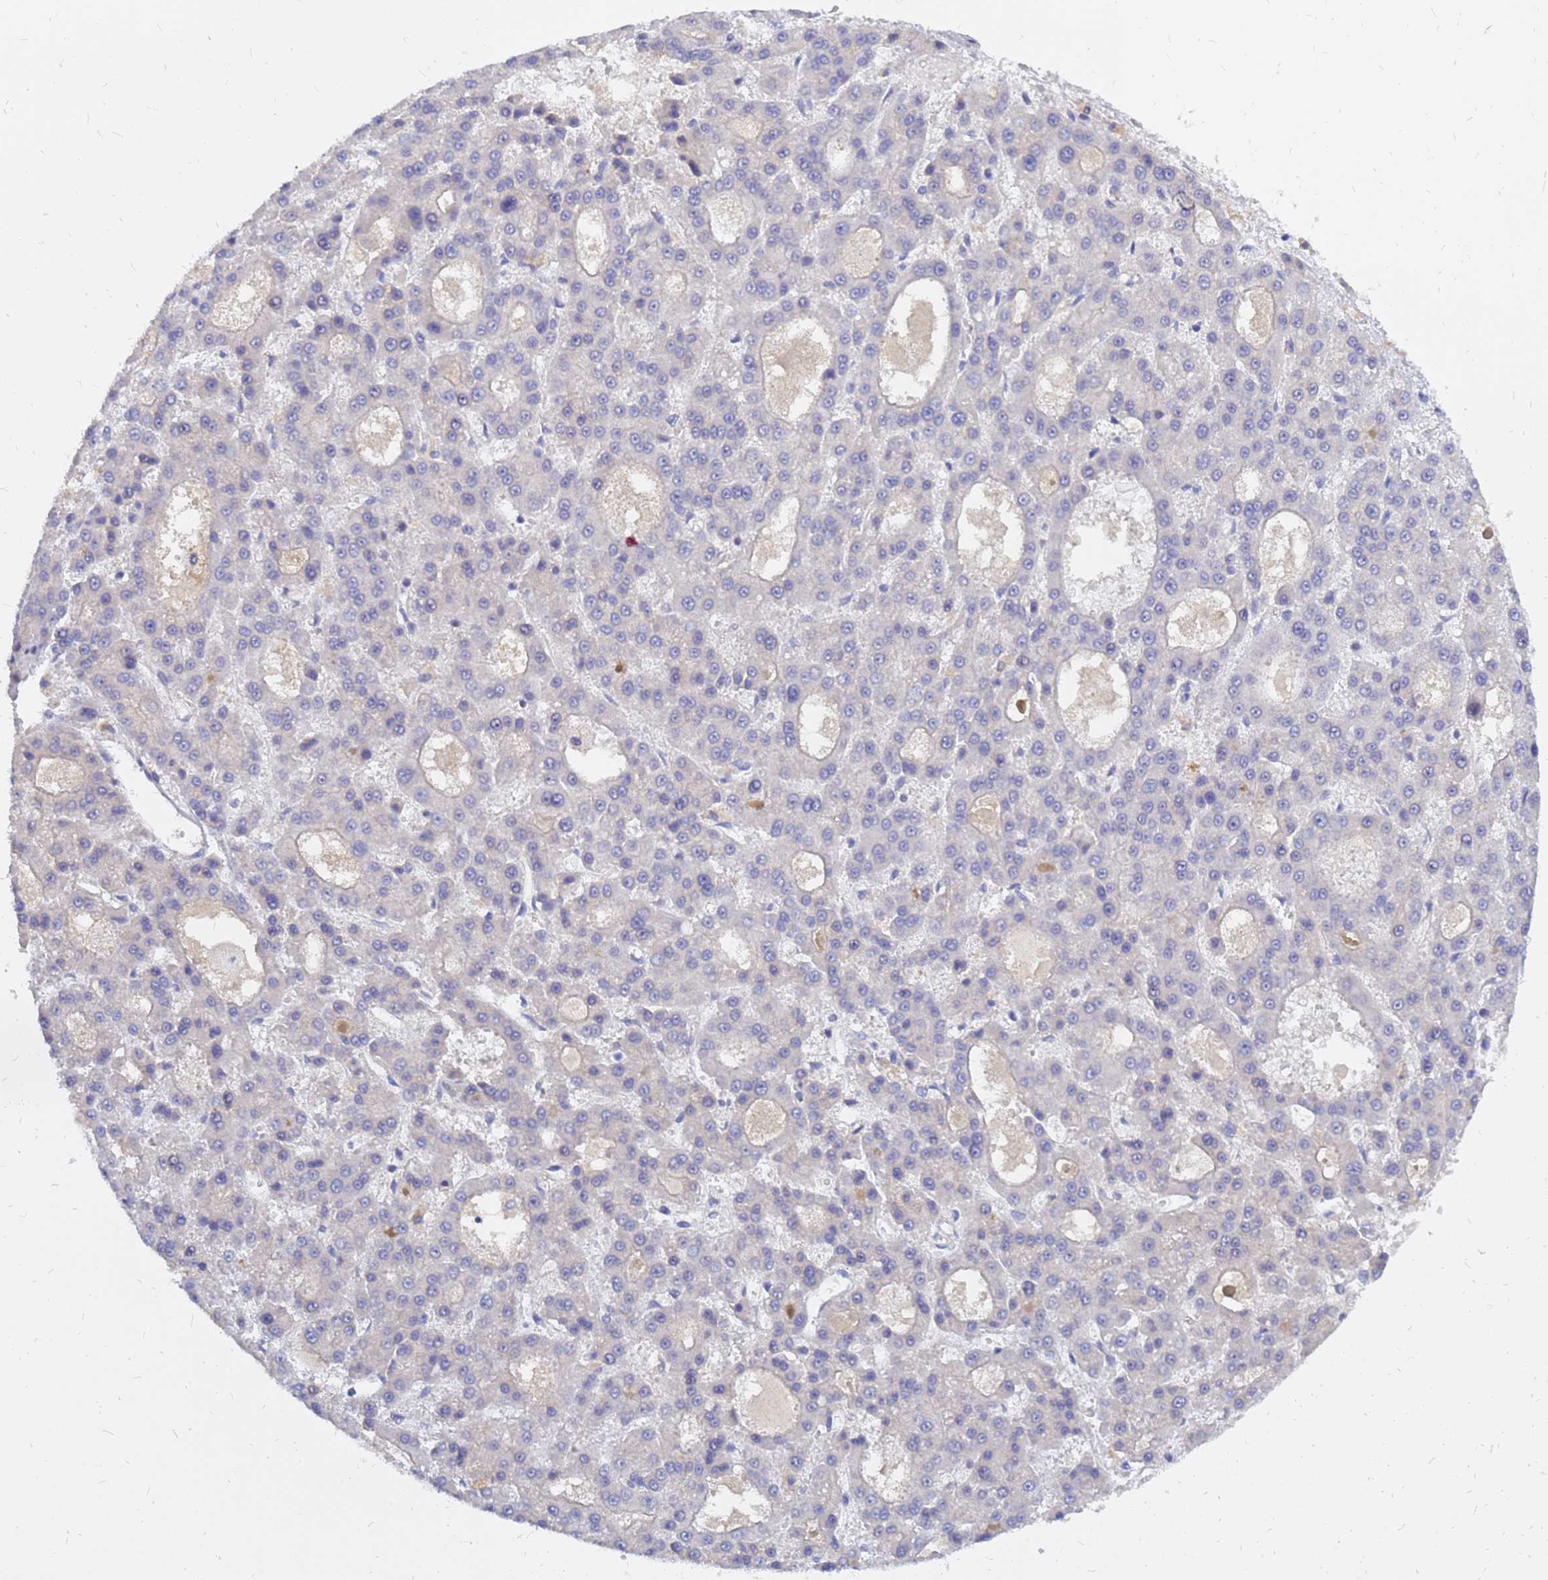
{"staining": {"intensity": "negative", "quantity": "none", "location": "none"}, "tissue": "liver cancer", "cell_type": "Tumor cells", "image_type": "cancer", "snomed": [{"axis": "morphology", "description": "Carcinoma, Hepatocellular, NOS"}, {"axis": "topography", "description": "Liver"}], "caption": "Immunohistochemistry histopathology image of human liver cancer stained for a protein (brown), which shows no expression in tumor cells. (Stains: DAB (3,3'-diaminobenzidine) immunohistochemistry (IHC) with hematoxylin counter stain, Microscopy: brightfield microscopy at high magnification).", "gene": "SRGAP3", "patient": {"sex": "male", "age": 70}}